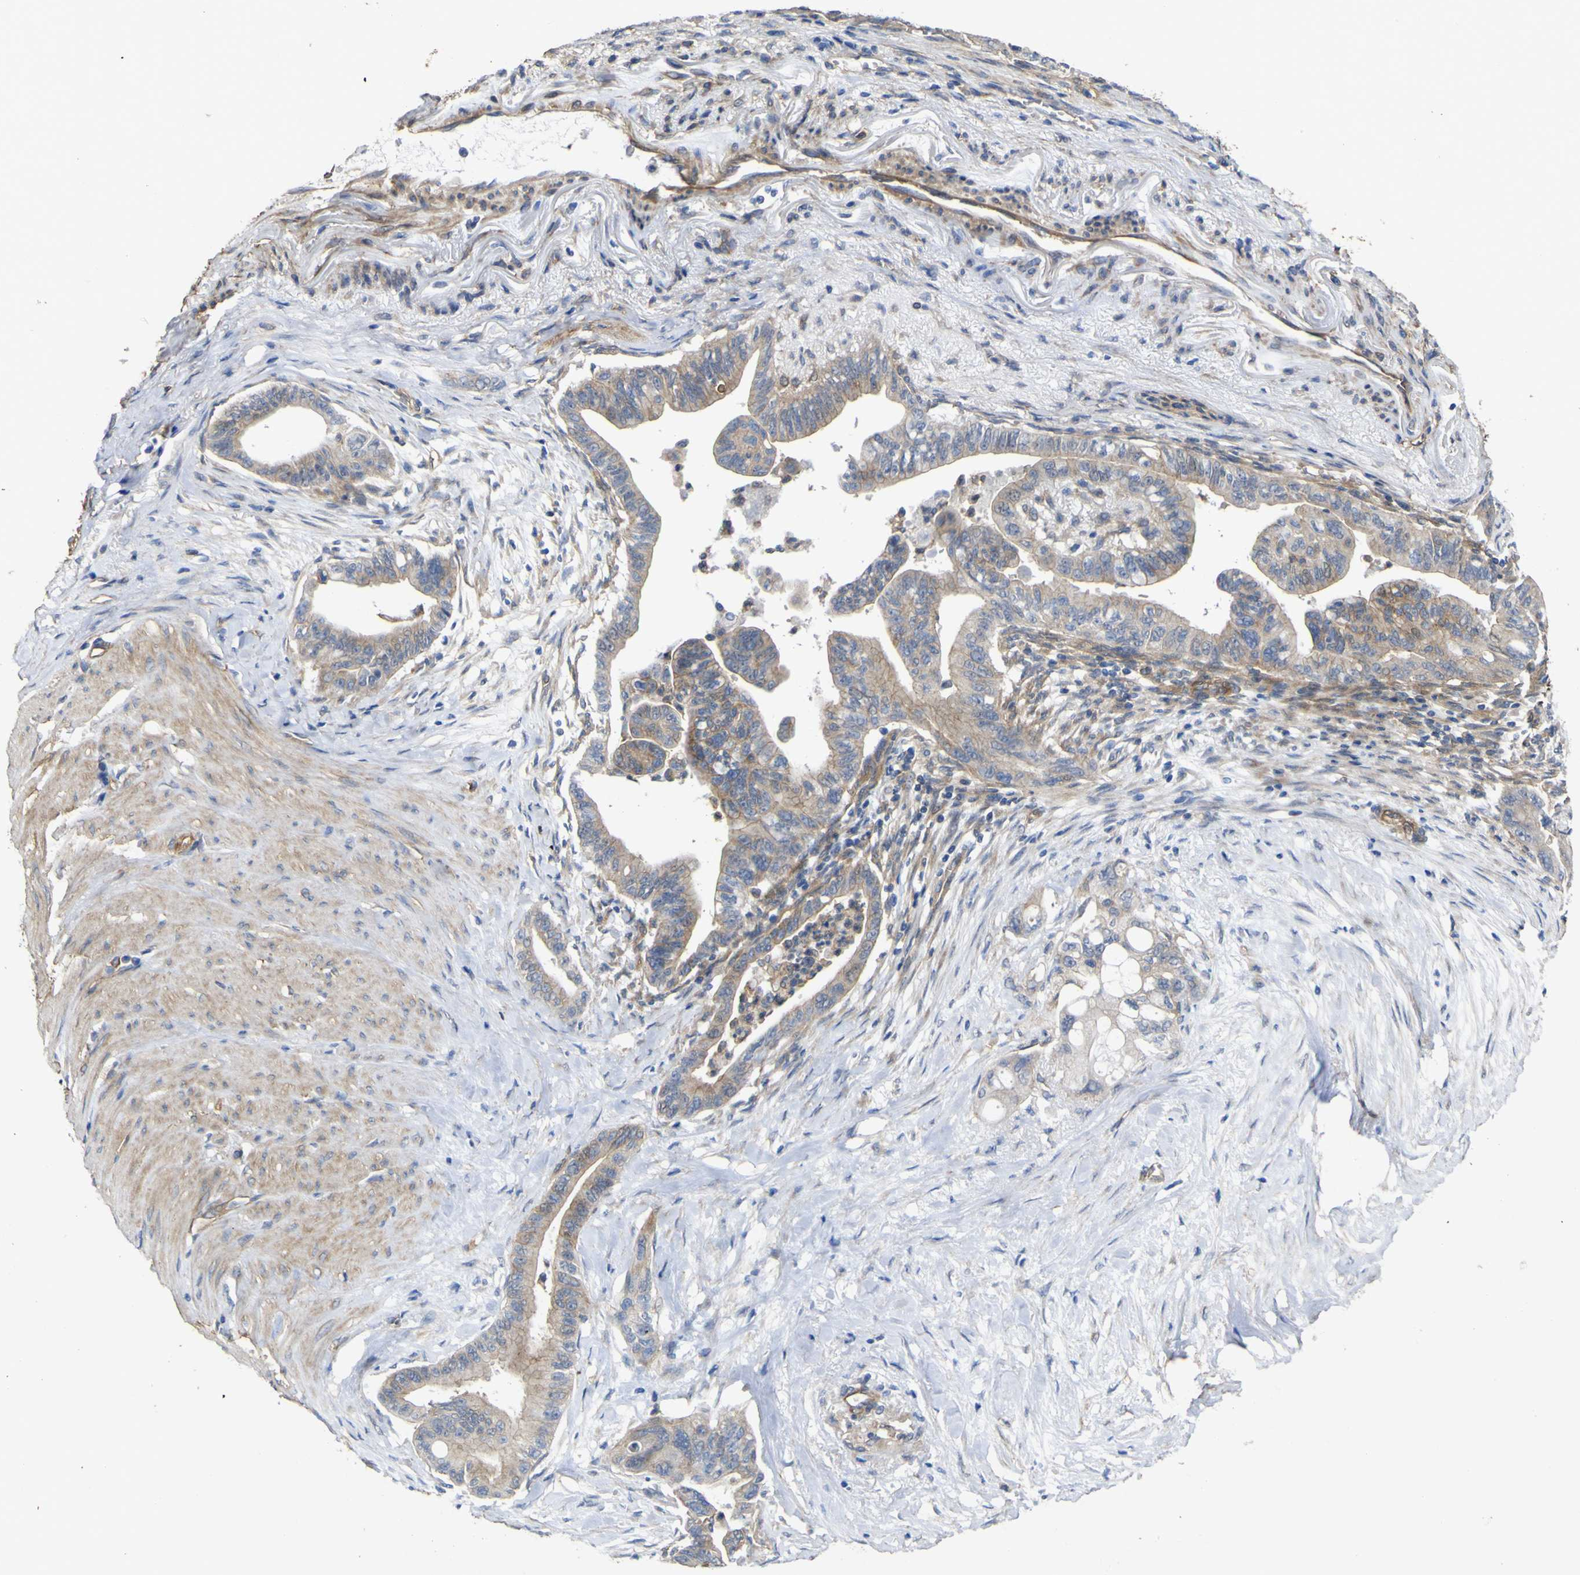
{"staining": {"intensity": "weak", "quantity": ">75%", "location": "cytoplasmic/membranous"}, "tissue": "pancreatic cancer", "cell_type": "Tumor cells", "image_type": "cancer", "snomed": [{"axis": "morphology", "description": "Adenocarcinoma, NOS"}, {"axis": "topography", "description": "Pancreas"}], "caption": "Immunohistochemistry of pancreatic cancer displays low levels of weak cytoplasmic/membranous expression in about >75% of tumor cells.", "gene": "TNFSF15", "patient": {"sex": "male", "age": 70}}